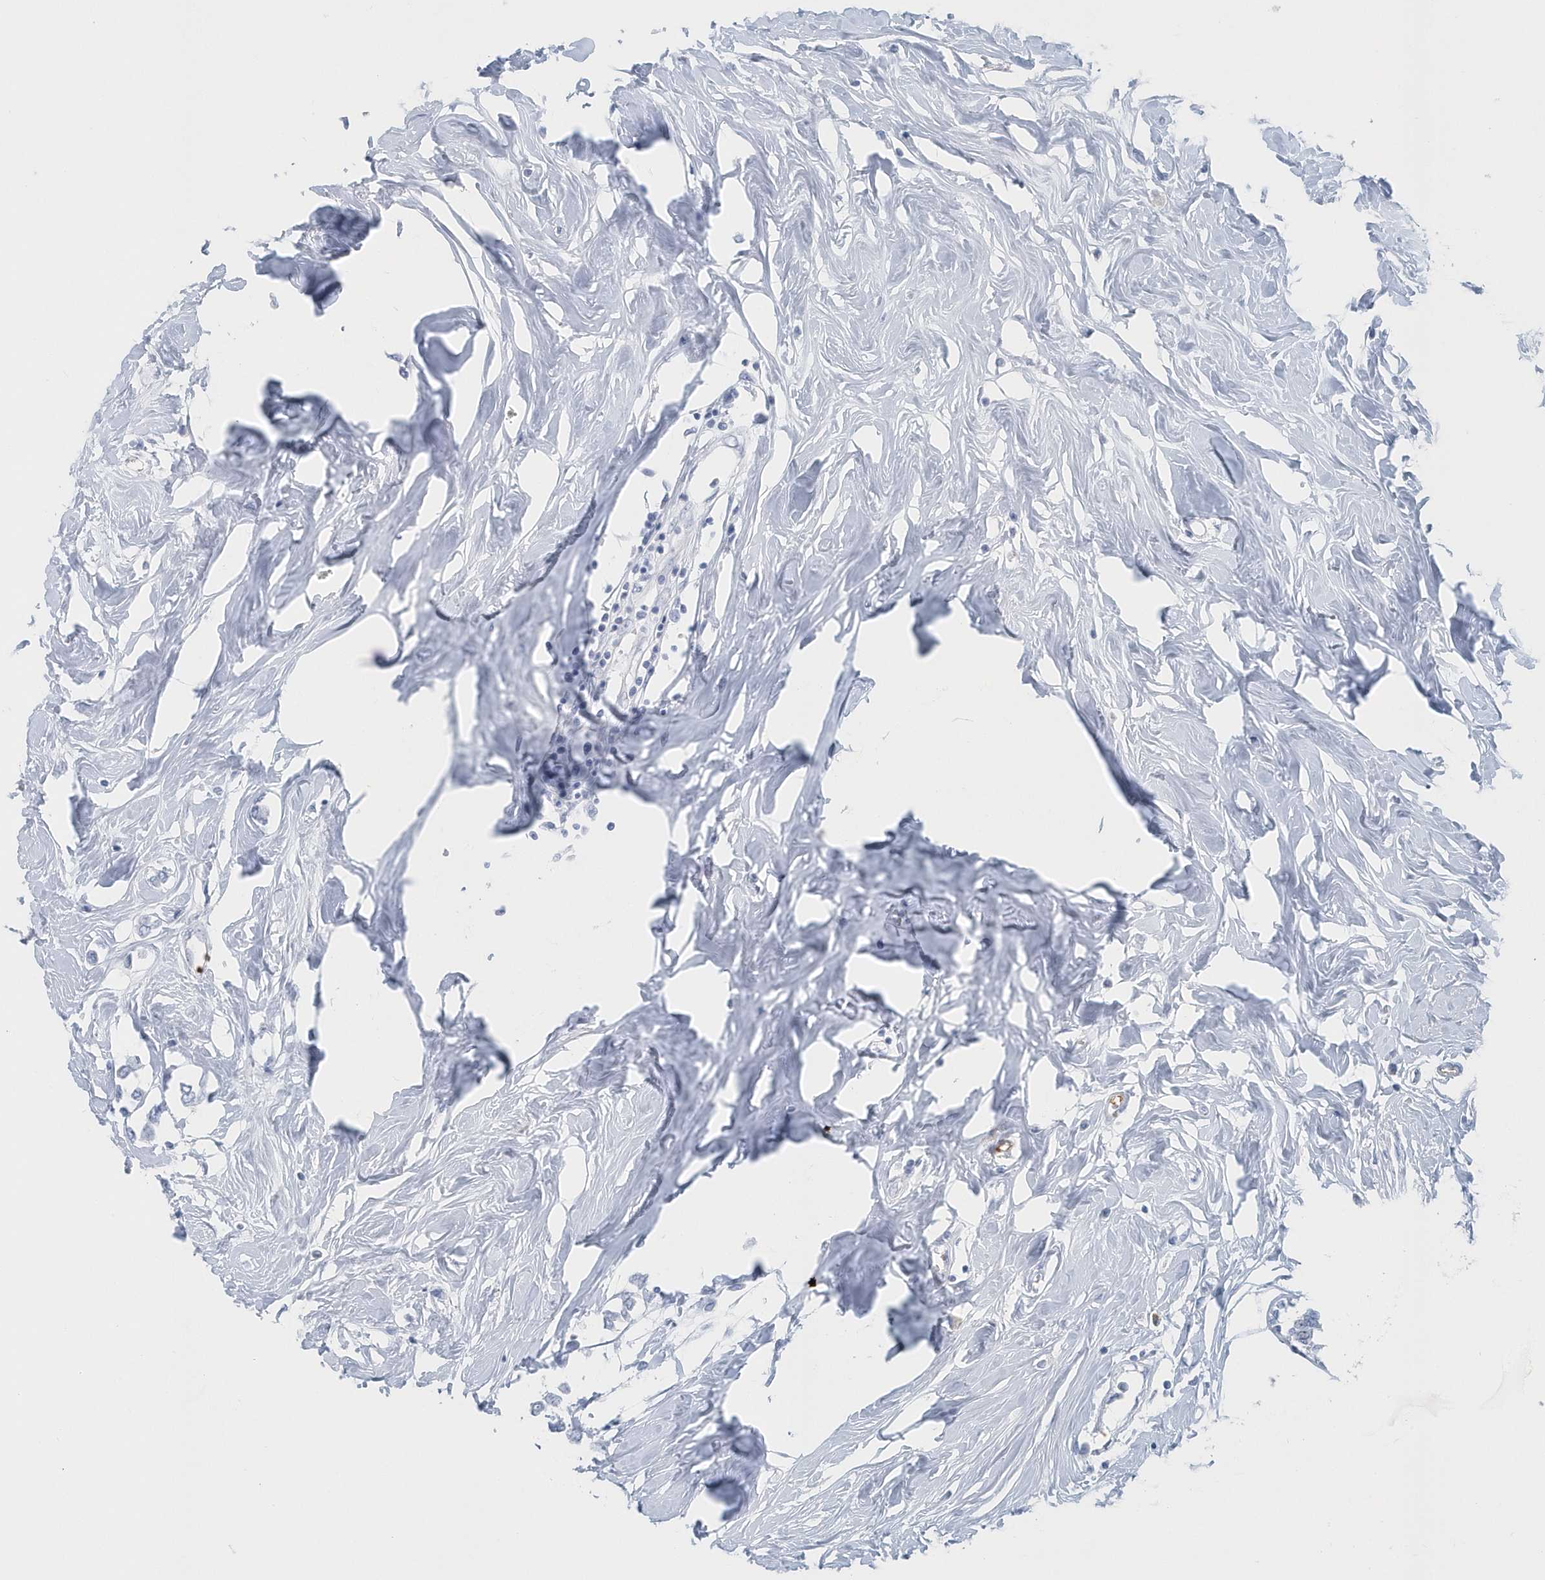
{"staining": {"intensity": "negative", "quantity": "none", "location": "none"}, "tissue": "breast cancer", "cell_type": "Tumor cells", "image_type": "cancer", "snomed": [{"axis": "morphology", "description": "Lobular carcinoma"}, {"axis": "topography", "description": "Breast"}], "caption": "This image is of breast cancer (lobular carcinoma) stained with immunohistochemistry (IHC) to label a protein in brown with the nuclei are counter-stained blue. There is no staining in tumor cells.", "gene": "HBA2", "patient": {"sex": "female", "age": 51}}